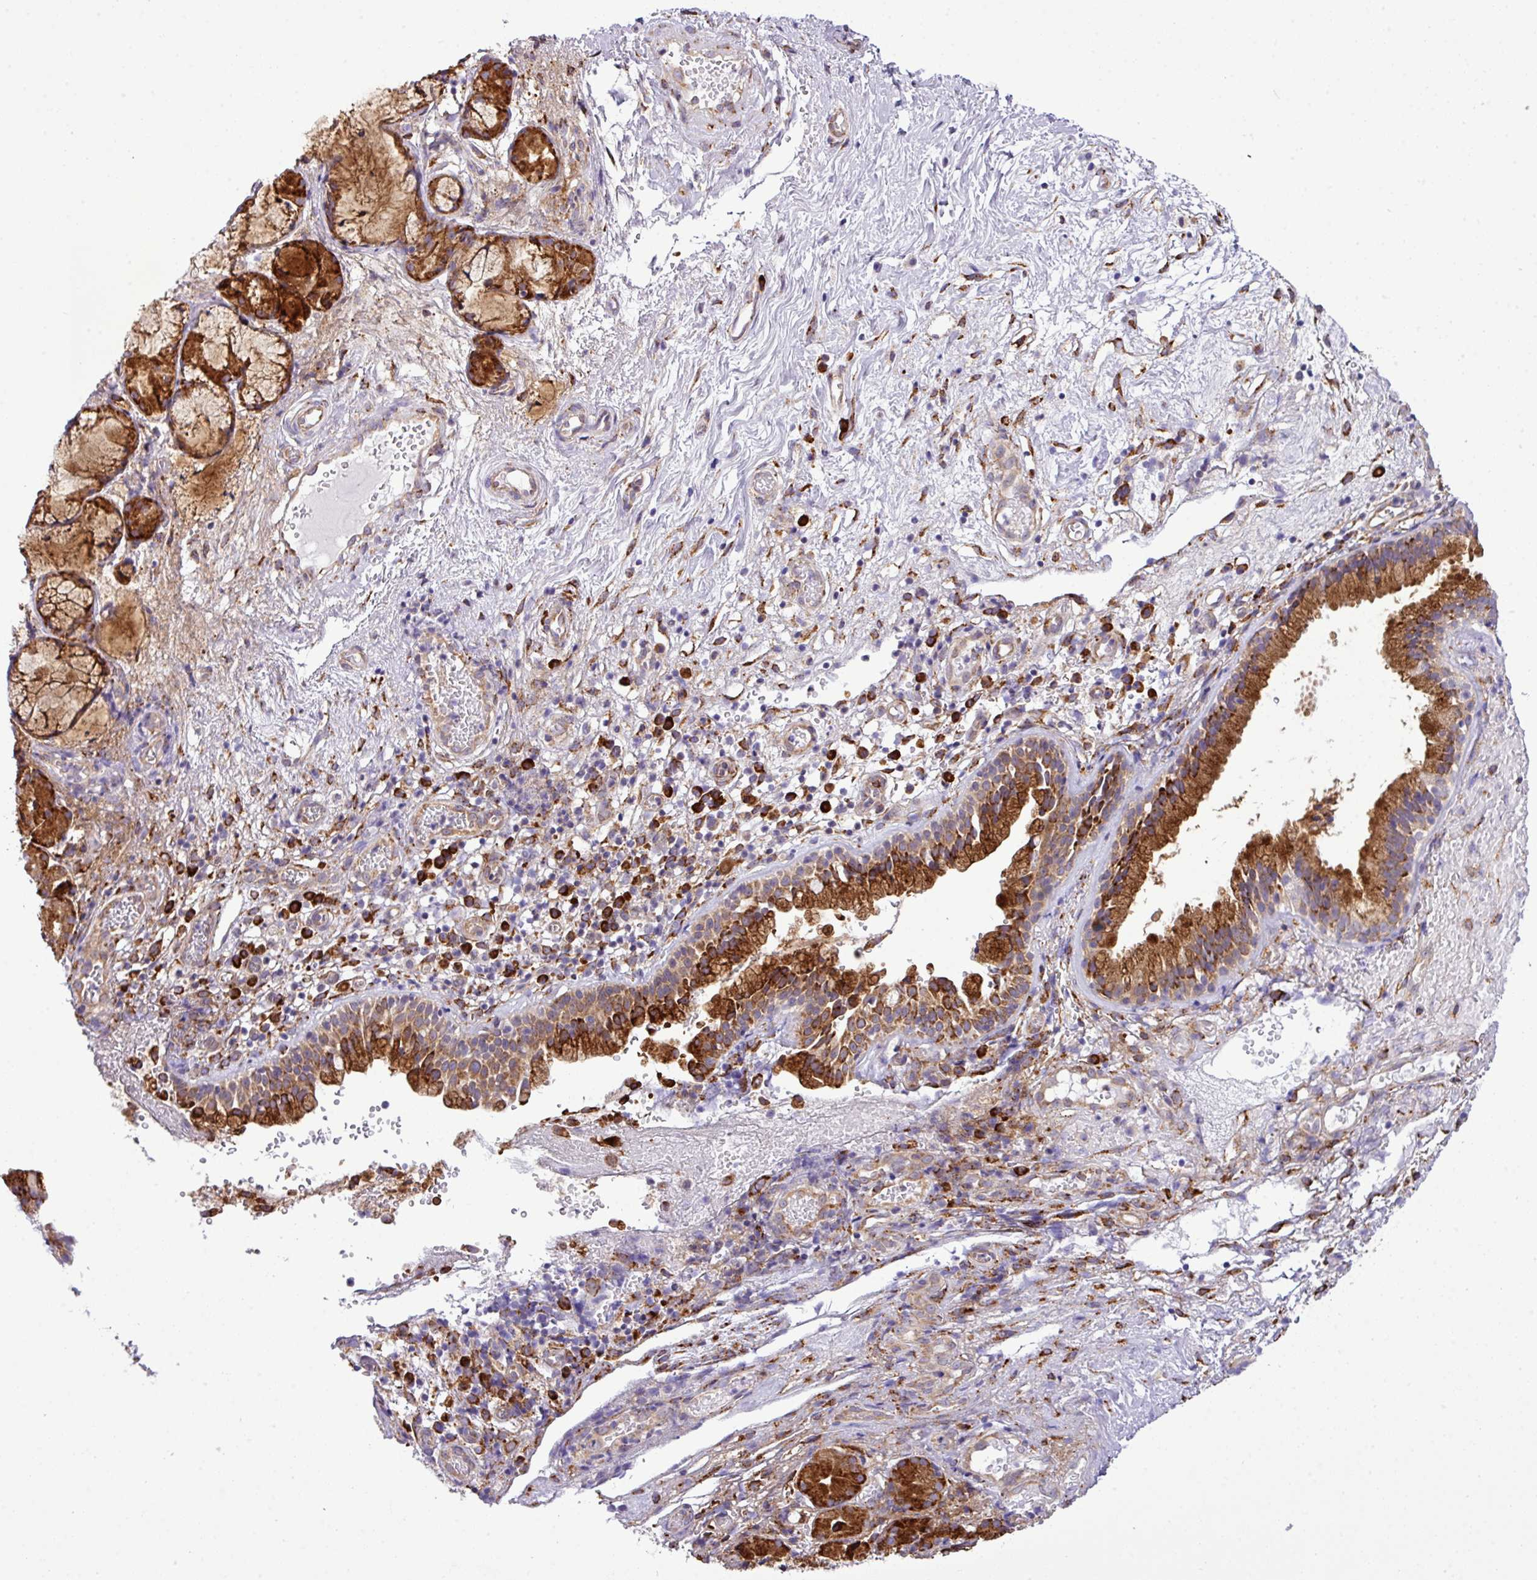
{"staining": {"intensity": "strong", "quantity": "25%-75%", "location": "cytoplasmic/membranous"}, "tissue": "nasopharynx", "cell_type": "Respiratory epithelial cells", "image_type": "normal", "snomed": [{"axis": "morphology", "description": "Normal tissue, NOS"}, {"axis": "topography", "description": "Nasopharynx"}], "caption": "The photomicrograph reveals immunohistochemical staining of unremarkable nasopharynx. There is strong cytoplasmic/membranous expression is identified in approximately 25%-75% of respiratory epithelial cells.", "gene": "CFAP97", "patient": {"sex": "male", "age": 65}}